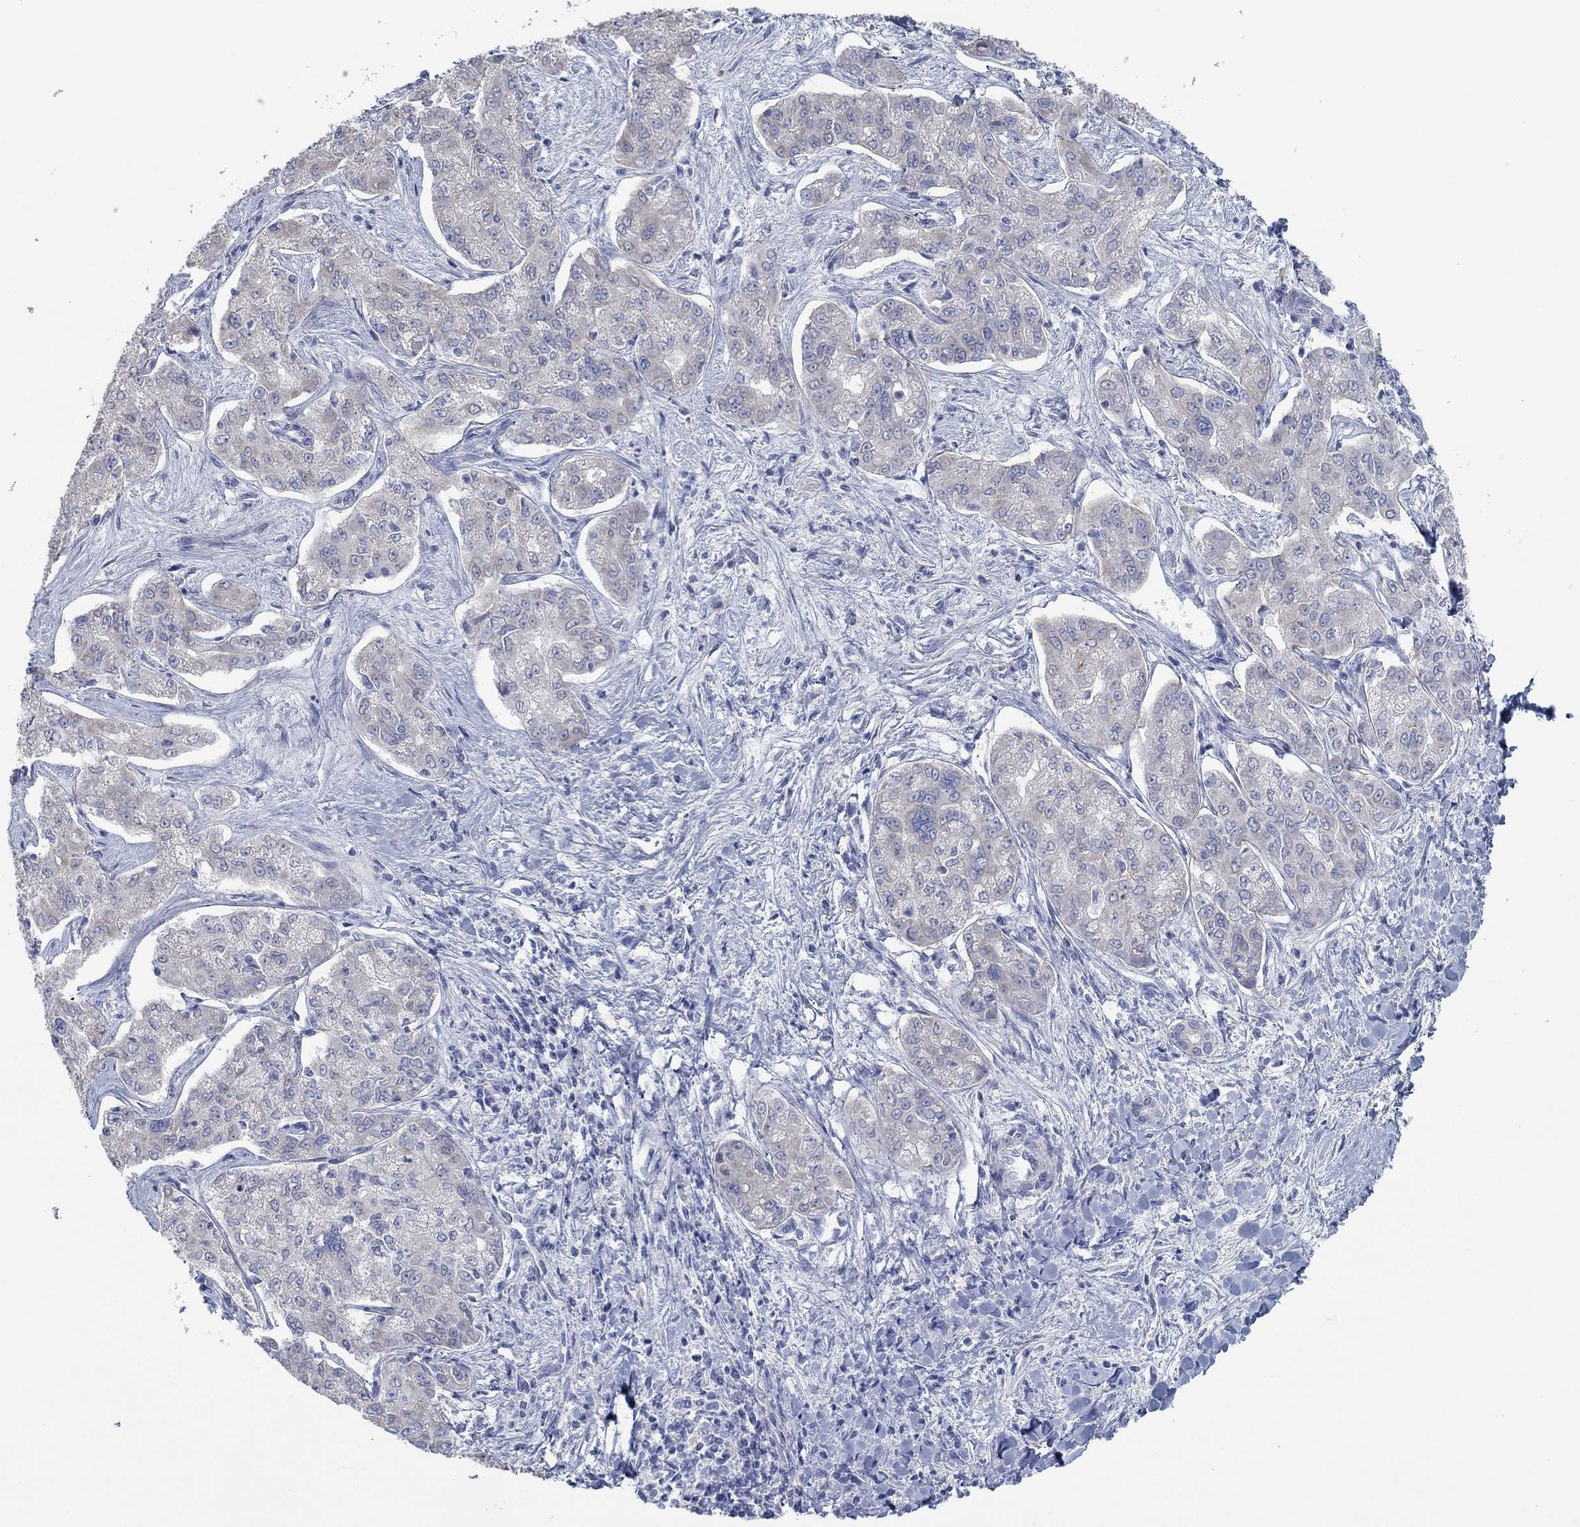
{"staining": {"intensity": "negative", "quantity": "none", "location": "none"}, "tissue": "liver cancer", "cell_type": "Tumor cells", "image_type": "cancer", "snomed": [{"axis": "morphology", "description": "Cholangiocarcinoma"}, {"axis": "topography", "description": "Liver"}], "caption": "Liver cholangiocarcinoma stained for a protein using immunohistochemistry displays no positivity tumor cells.", "gene": "APOC3", "patient": {"sex": "female", "age": 47}}